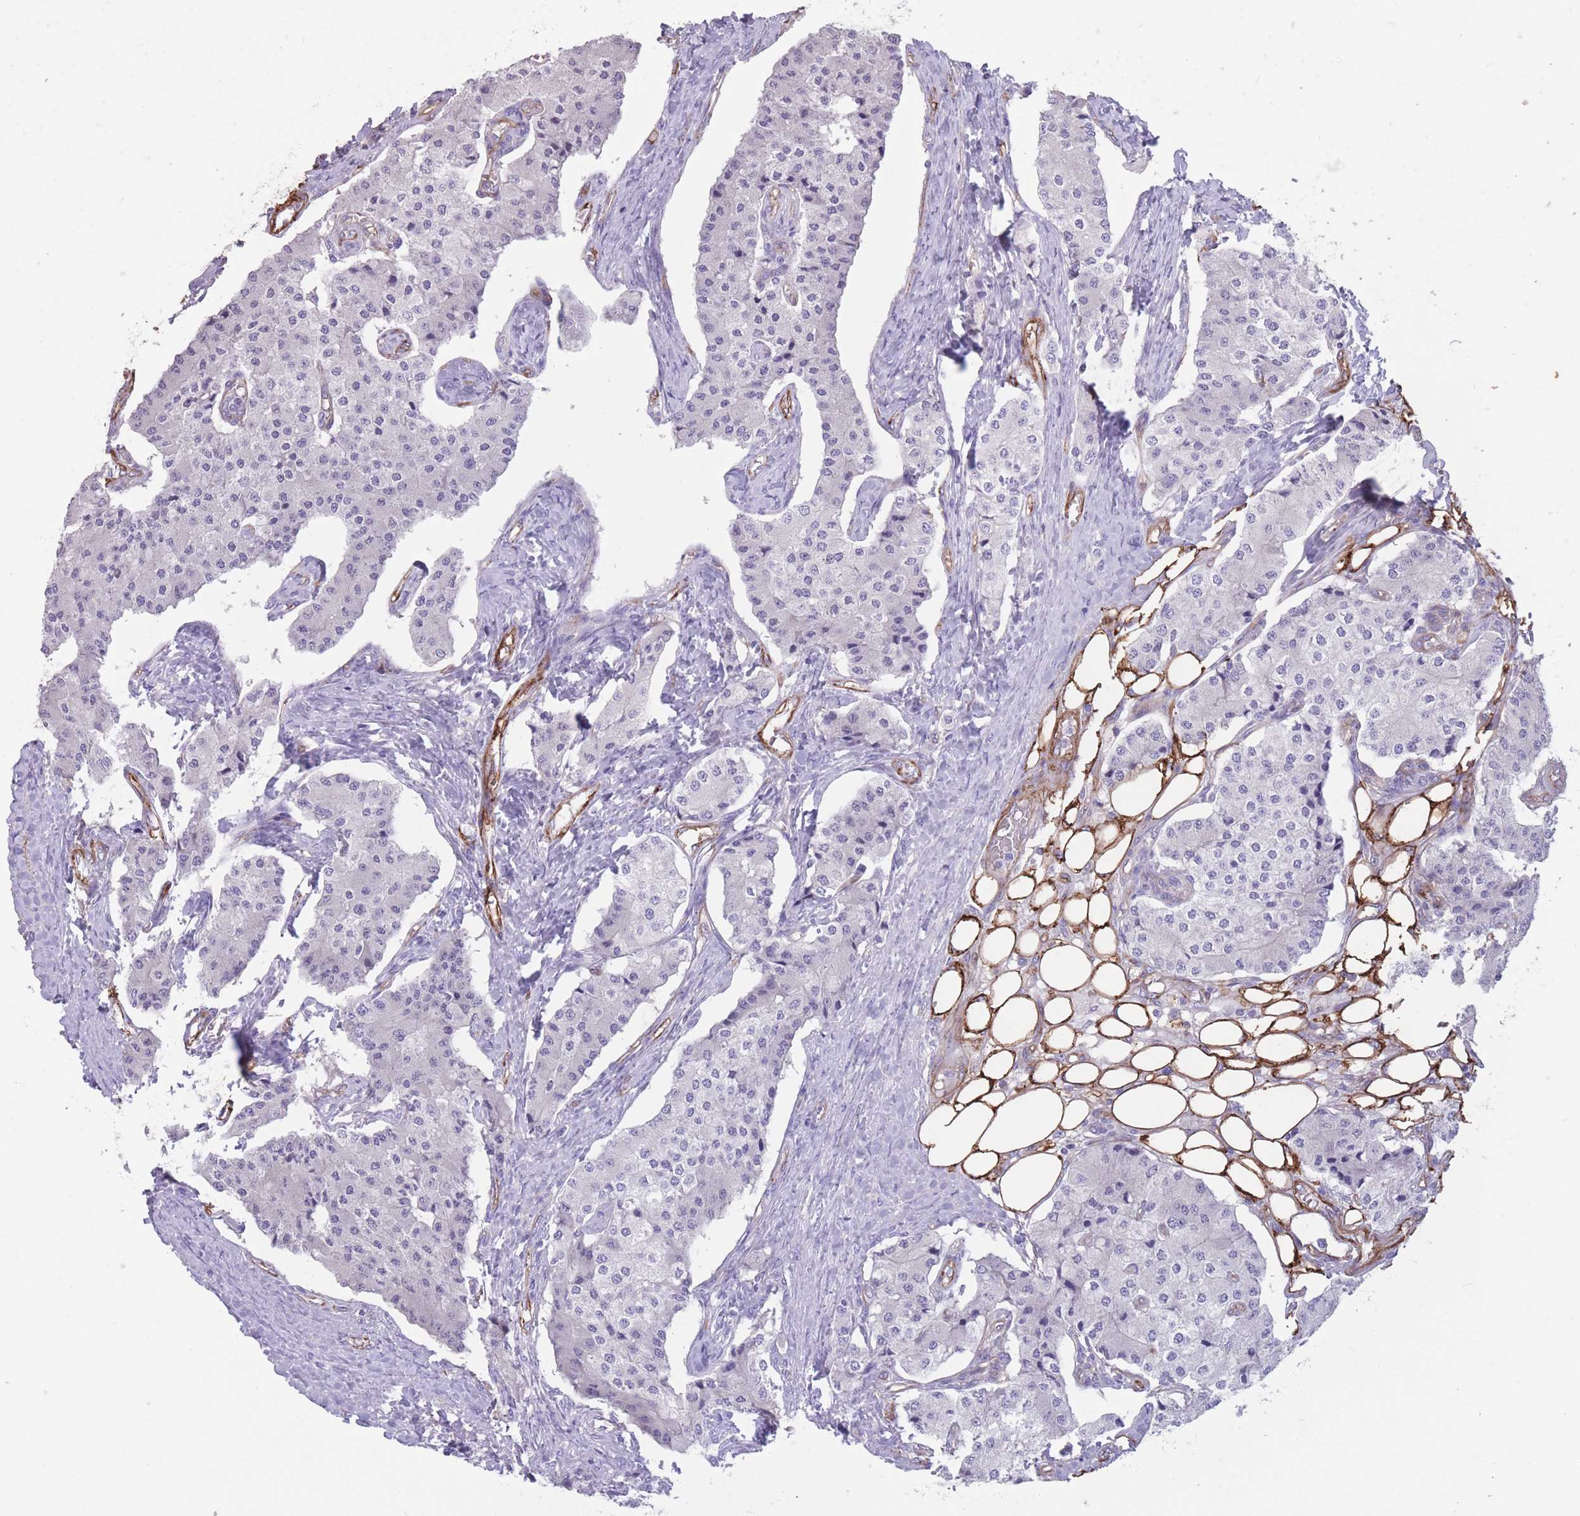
{"staining": {"intensity": "negative", "quantity": "none", "location": "none"}, "tissue": "carcinoid", "cell_type": "Tumor cells", "image_type": "cancer", "snomed": [{"axis": "morphology", "description": "Carcinoid, malignant, NOS"}, {"axis": "topography", "description": "Colon"}], "caption": "This is a micrograph of IHC staining of carcinoid, which shows no expression in tumor cells. The staining was performed using DAB (3,3'-diaminobenzidine) to visualize the protein expression in brown, while the nuclei were stained in blue with hematoxylin (Magnification: 20x).", "gene": "DPYD", "patient": {"sex": "female", "age": 52}}